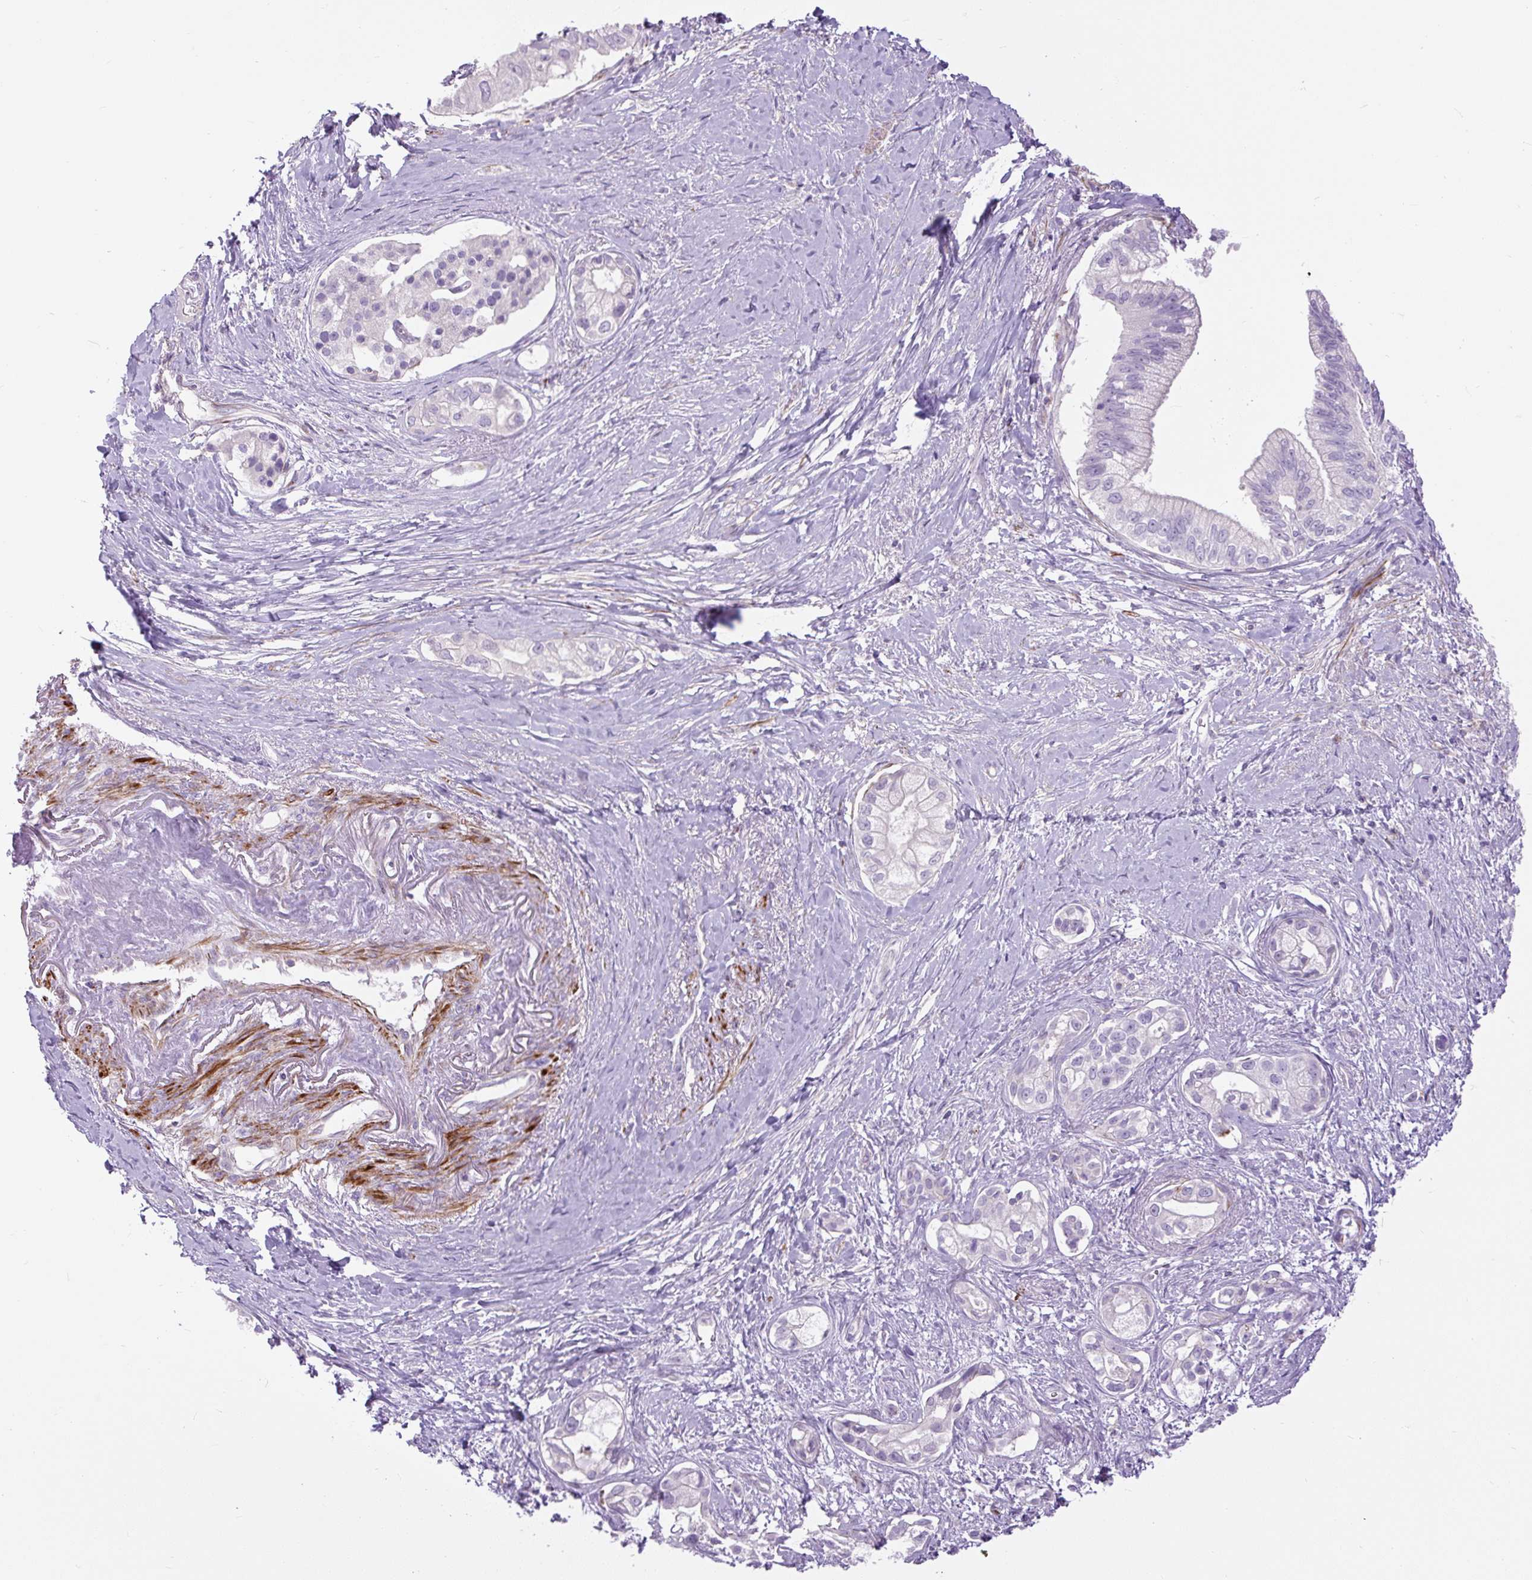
{"staining": {"intensity": "negative", "quantity": "none", "location": "none"}, "tissue": "pancreatic cancer", "cell_type": "Tumor cells", "image_type": "cancer", "snomed": [{"axis": "morphology", "description": "Adenocarcinoma, NOS"}, {"axis": "topography", "description": "Pancreas"}], "caption": "Micrograph shows no significant protein positivity in tumor cells of pancreatic adenocarcinoma. (Stains: DAB IHC with hematoxylin counter stain, Microscopy: brightfield microscopy at high magnification).", "gene": "ZNF197", "patient": {"sex": "male", "age": 70}}